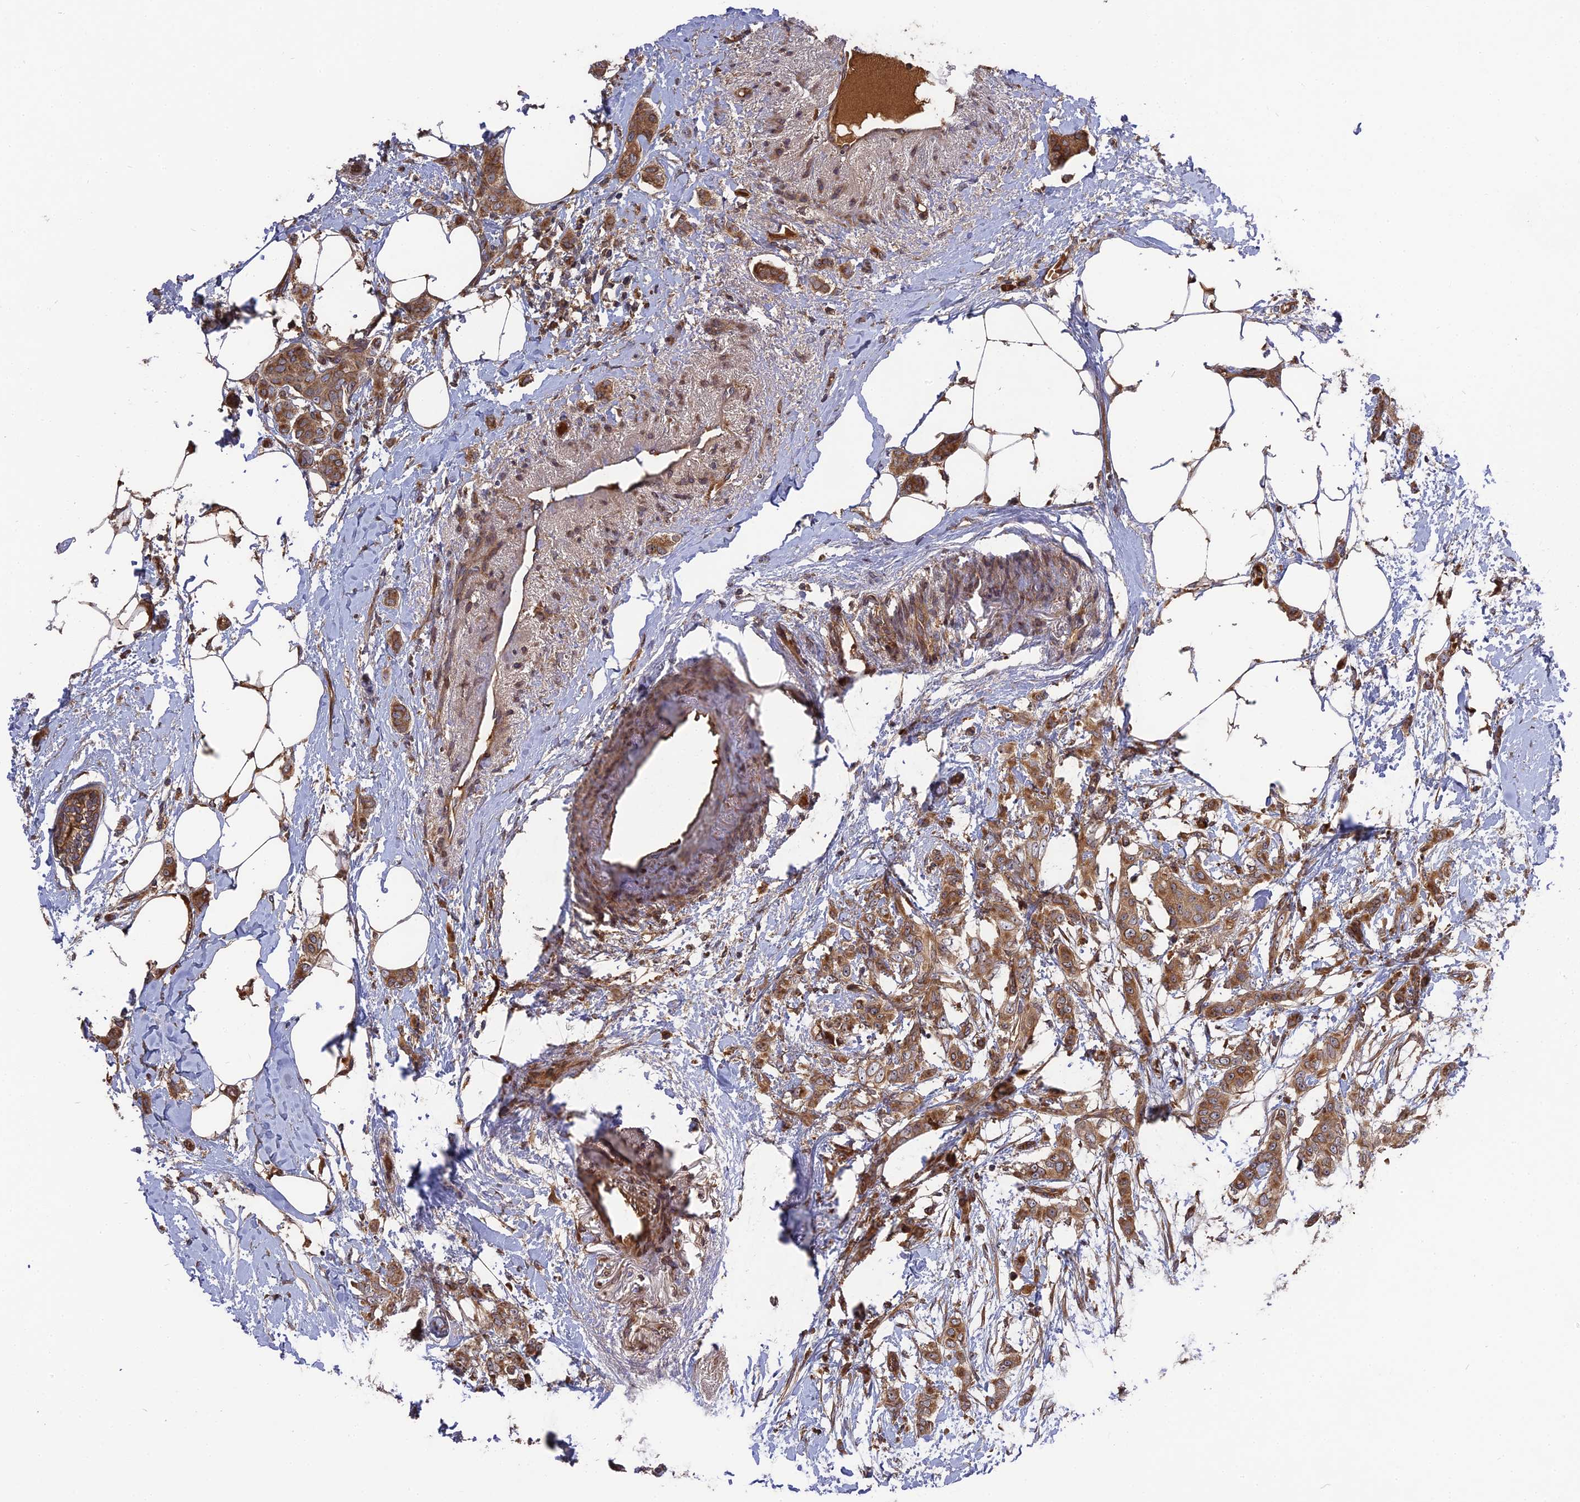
{"staining": {"intensity": "moderate", "quantity": ">75%", "location": "cytoplasmic/membranous"}, "tissue": "breast cancer", "cell_type": "Tumor cells", "image_type": "cancer", "snomed": [{"axis": "morphology", "description": "Duct carcinoma"}, {"axis": "topography", "description": "Breast"}], "caption": "A brown stain highlights moderate cytoplasmic/membranous positivity of a protein in human breast cancer tumor cells.", "gene": "TMUB2", "patient": {"sex": "female", "age": 72}}